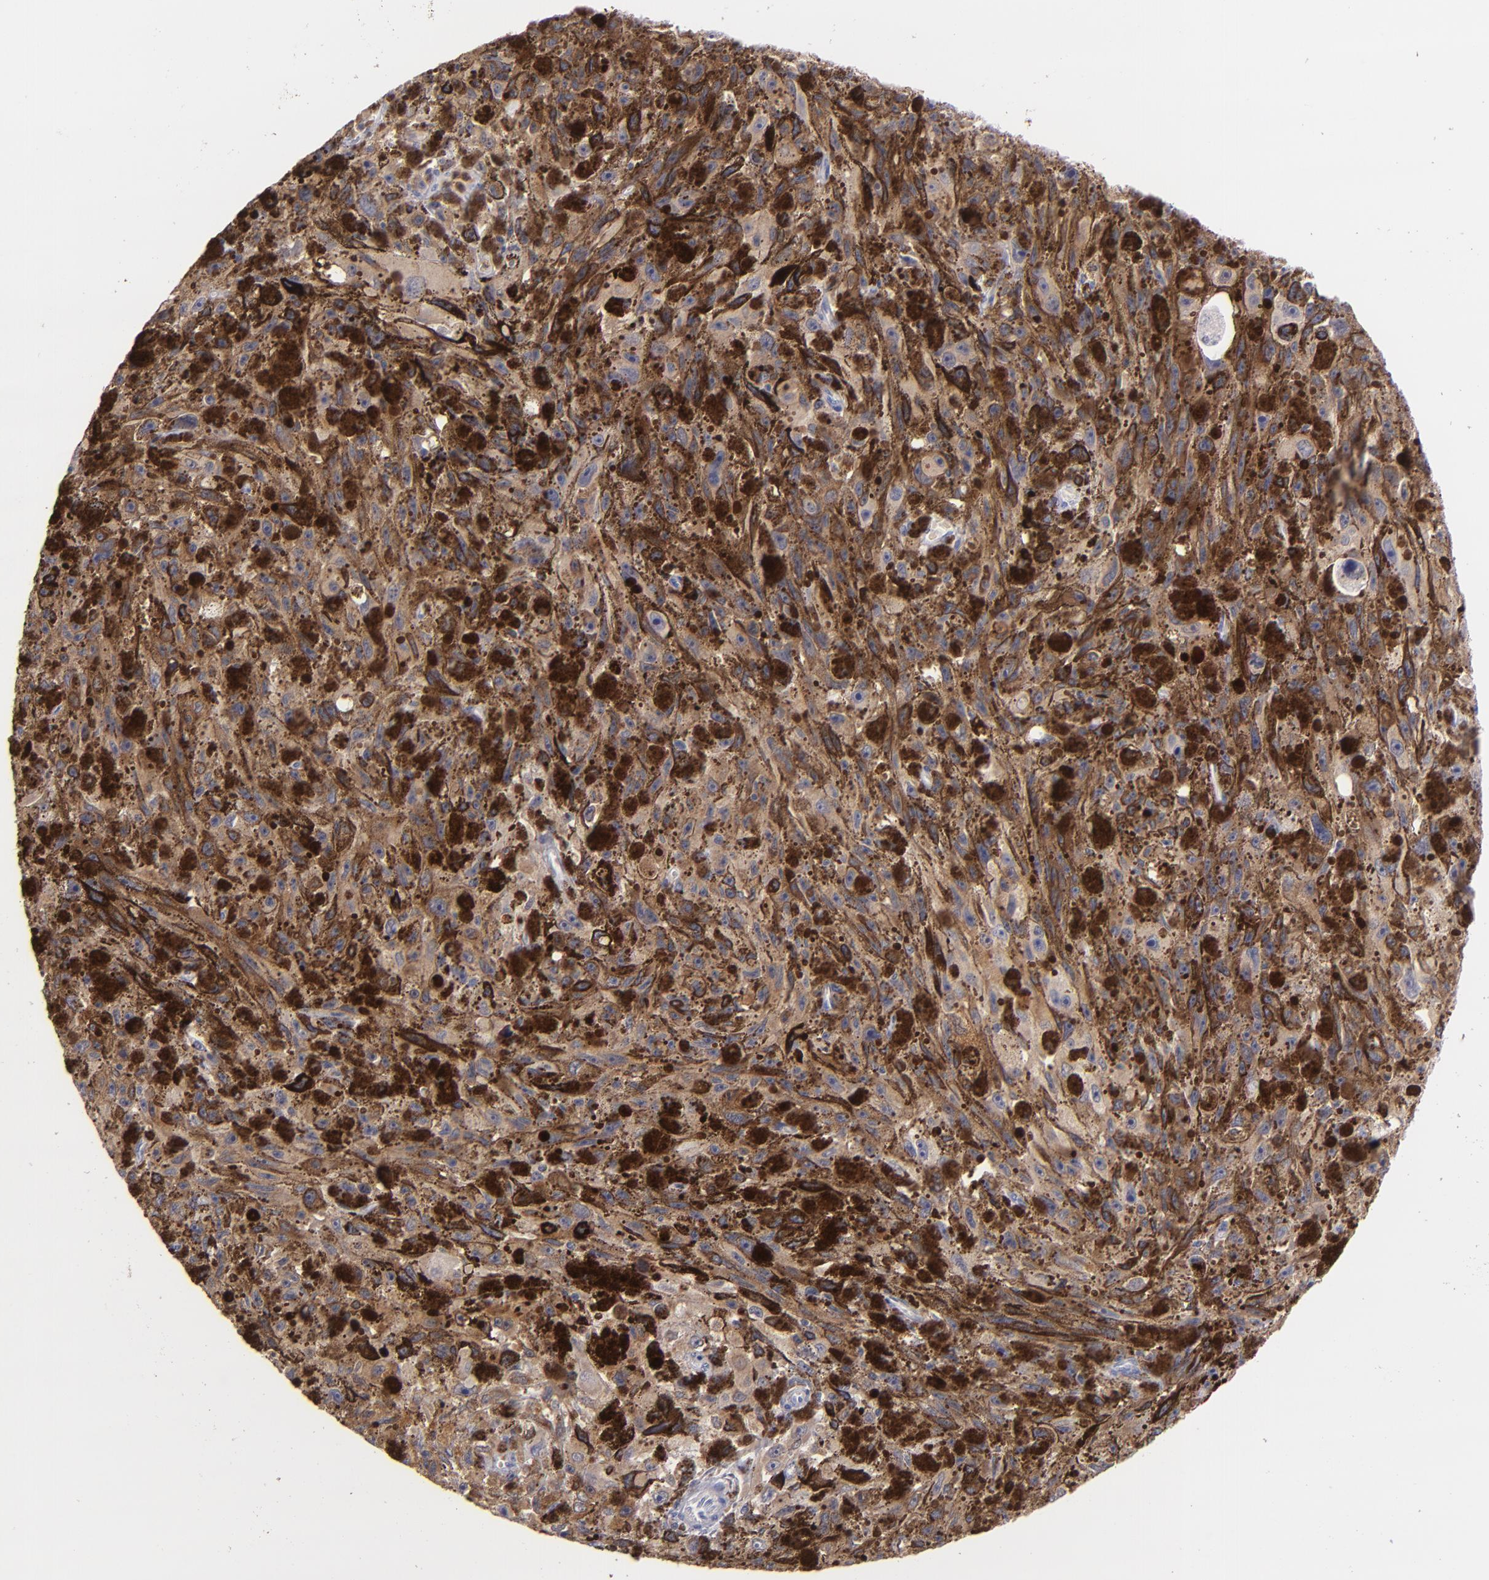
{"staining": {"intensity": "weak", "quantity": ">75%", "location": "cytoplasmic/membranous"}, "tissue": "melanoma", "cell_type": "Tumor cells", "image_type": "cancer", "snomed": [{"axis": "morphology", "description": "Malignant melanoma, NOS"}, {"axis": "topography", "description": "Skin"}], "caption": "A low amount of weak cytoplasmic/membranous staining is seen in approximately >75% of tumor cells in melanoma tissue. The protein of interest is shown in brown color, while the nuclei are stained blue.", "gene": "PRKCD", "patient": {"sex": "female", "age": 104}}